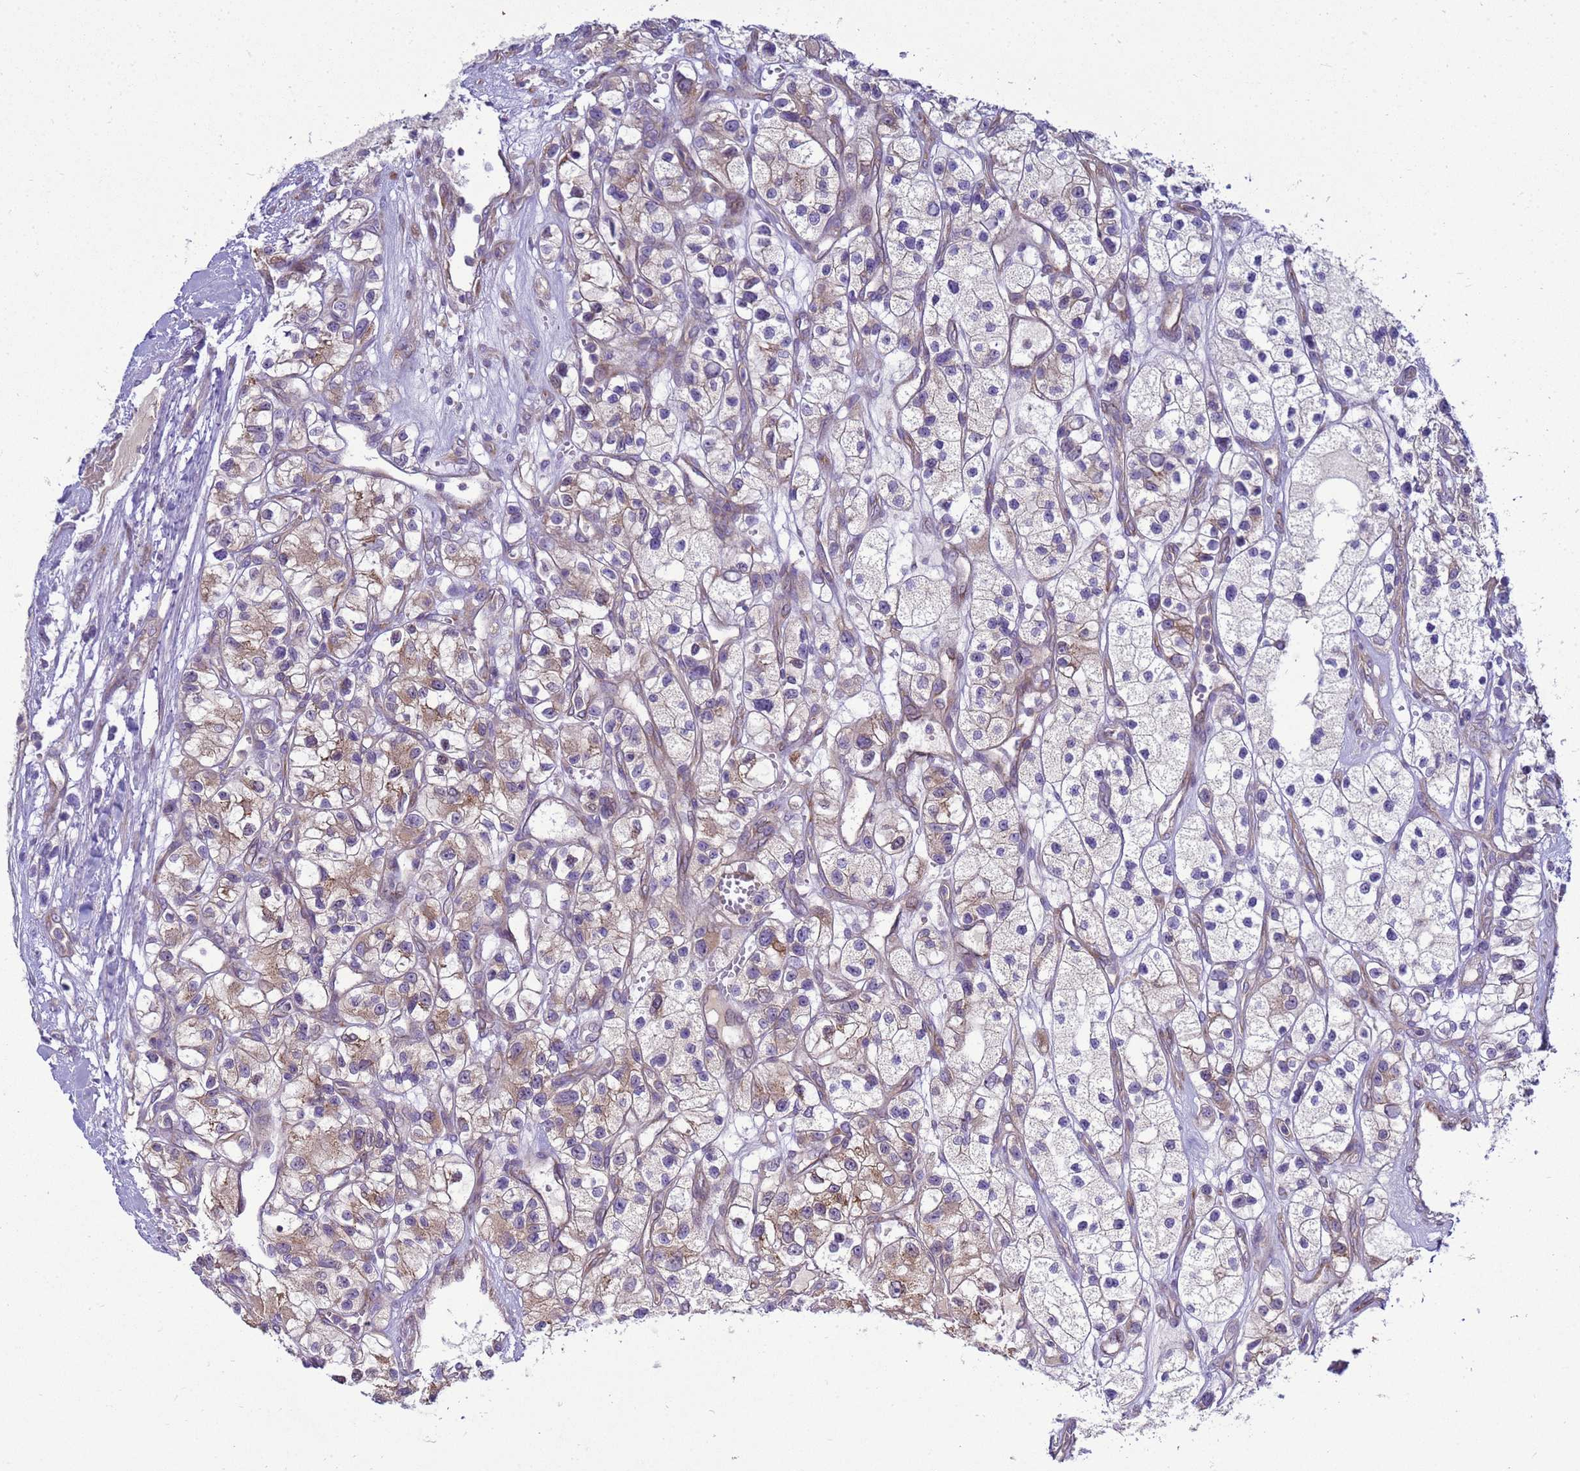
{"staining": {"intensity": "weak", "quantity": "25%-75%", "location": "cytoplasmic/membranous"}, "tissue": "renal cancer", "cell_type": "Tumor cells", "image_type": "cancer", "snomed": [{"axis": "morphology", "description": "Adenocarcinoma, NOS"}, {"axis": "topography", "description": "Kidney"}], "caption": "An immunohistochemistry (IHC) photomicrograph of tumor tissue is shown. Protein staining in brown labels weak cytoplasmic/membranous positivity in renal adenocarcinoma within tumor cells. The protein of interest is shown in brown color, while the nuclei are stained blue.", "gene": "MON1B", "patient": {"sex": "female", "age": 57}}